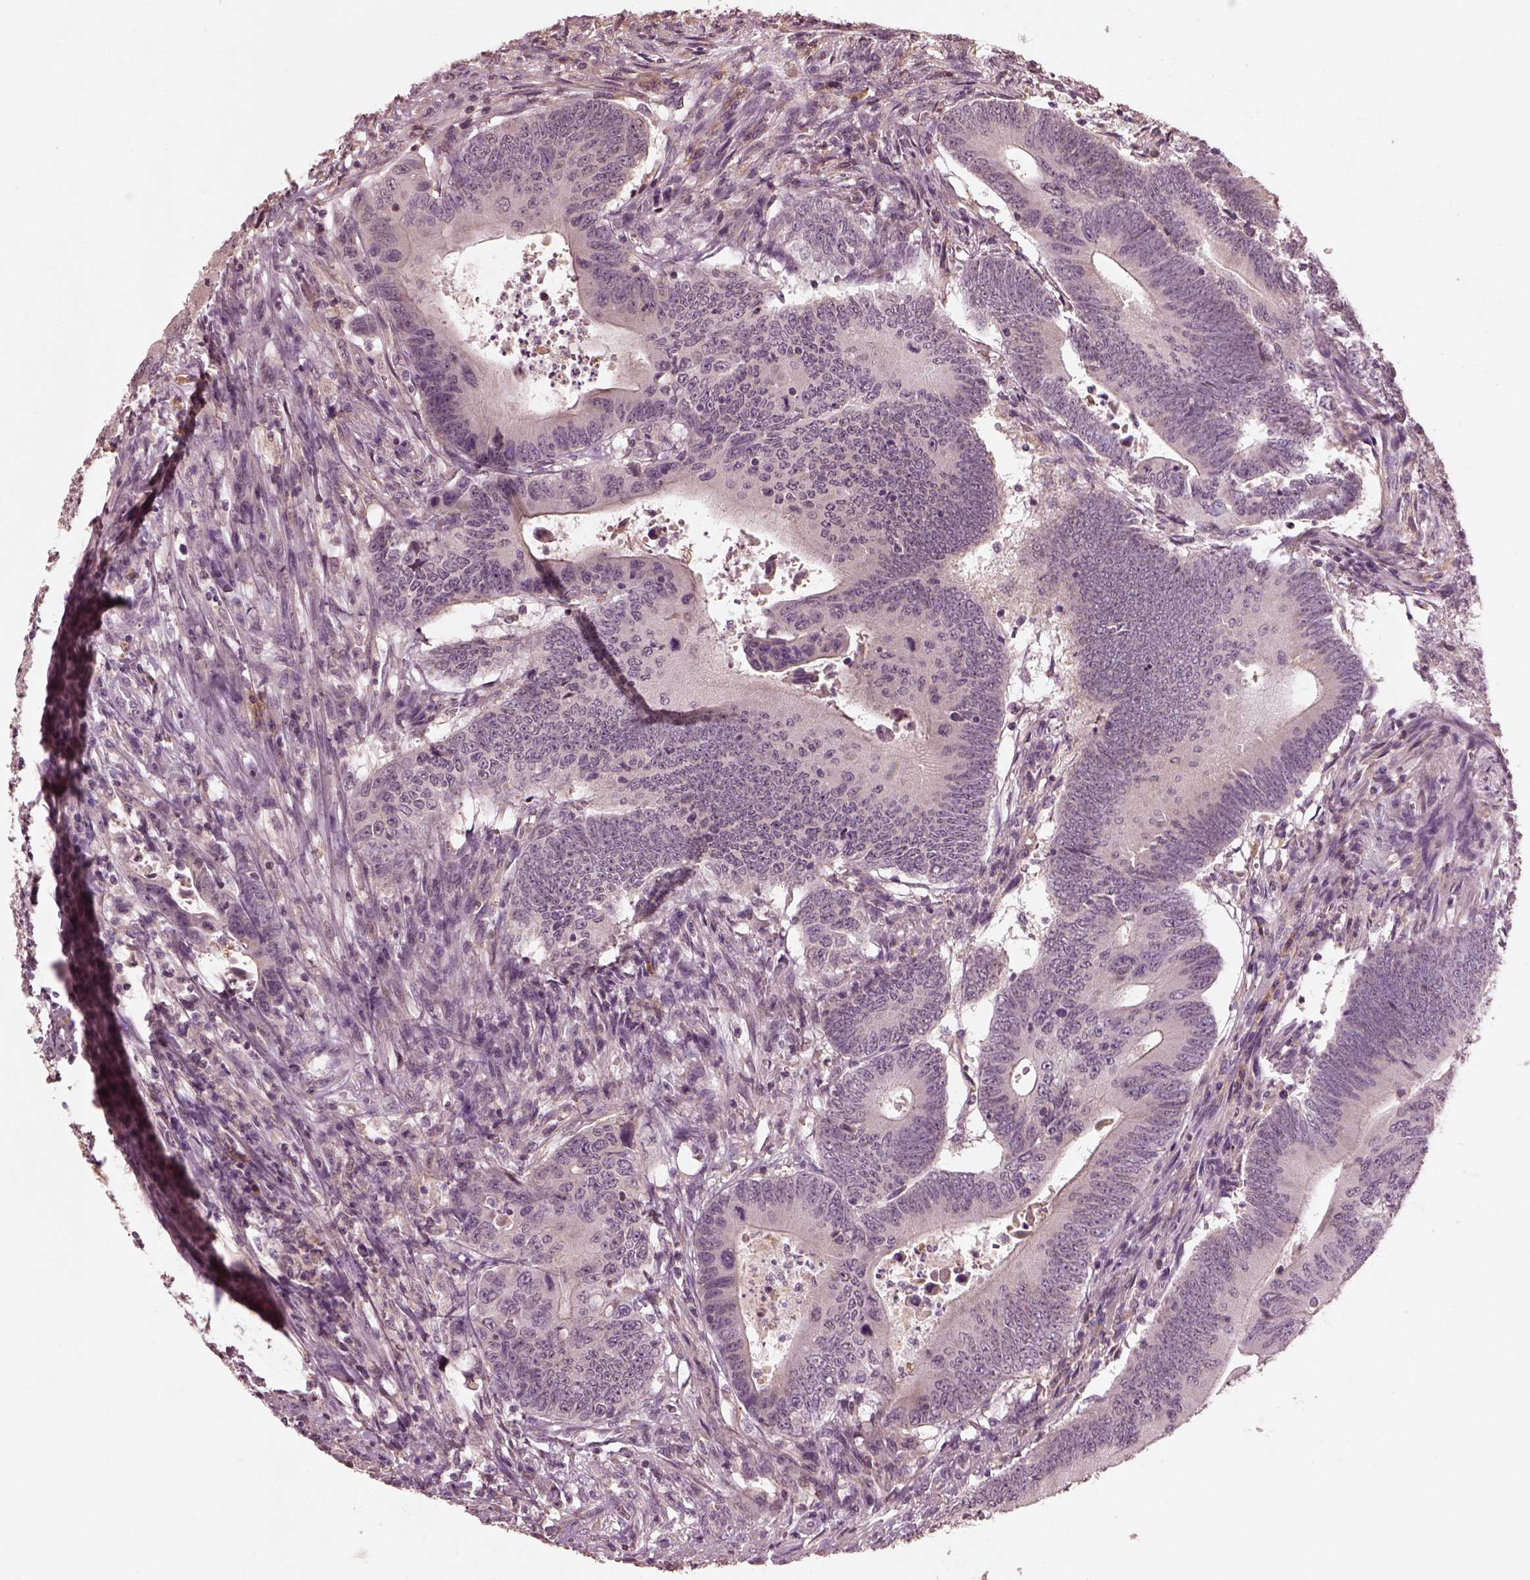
{"staining": {"intensity": "negative", "quantity": "none", "location": "none"}, "tissue": "colorectal cancer", "cell_type": "Tumor cells", "image_type": "cancer", "snomed": [{"axis": "morphology", "description": "Adenocarcinoma, NOS"}, {"axis": "topography", "description": "Colon"}], "caption": "Tumor cells are negative for brown protein staining in colorectal adenocarcinoma.", "gene": "CALR3", "patient": {"sex": "female", "age": 90}}